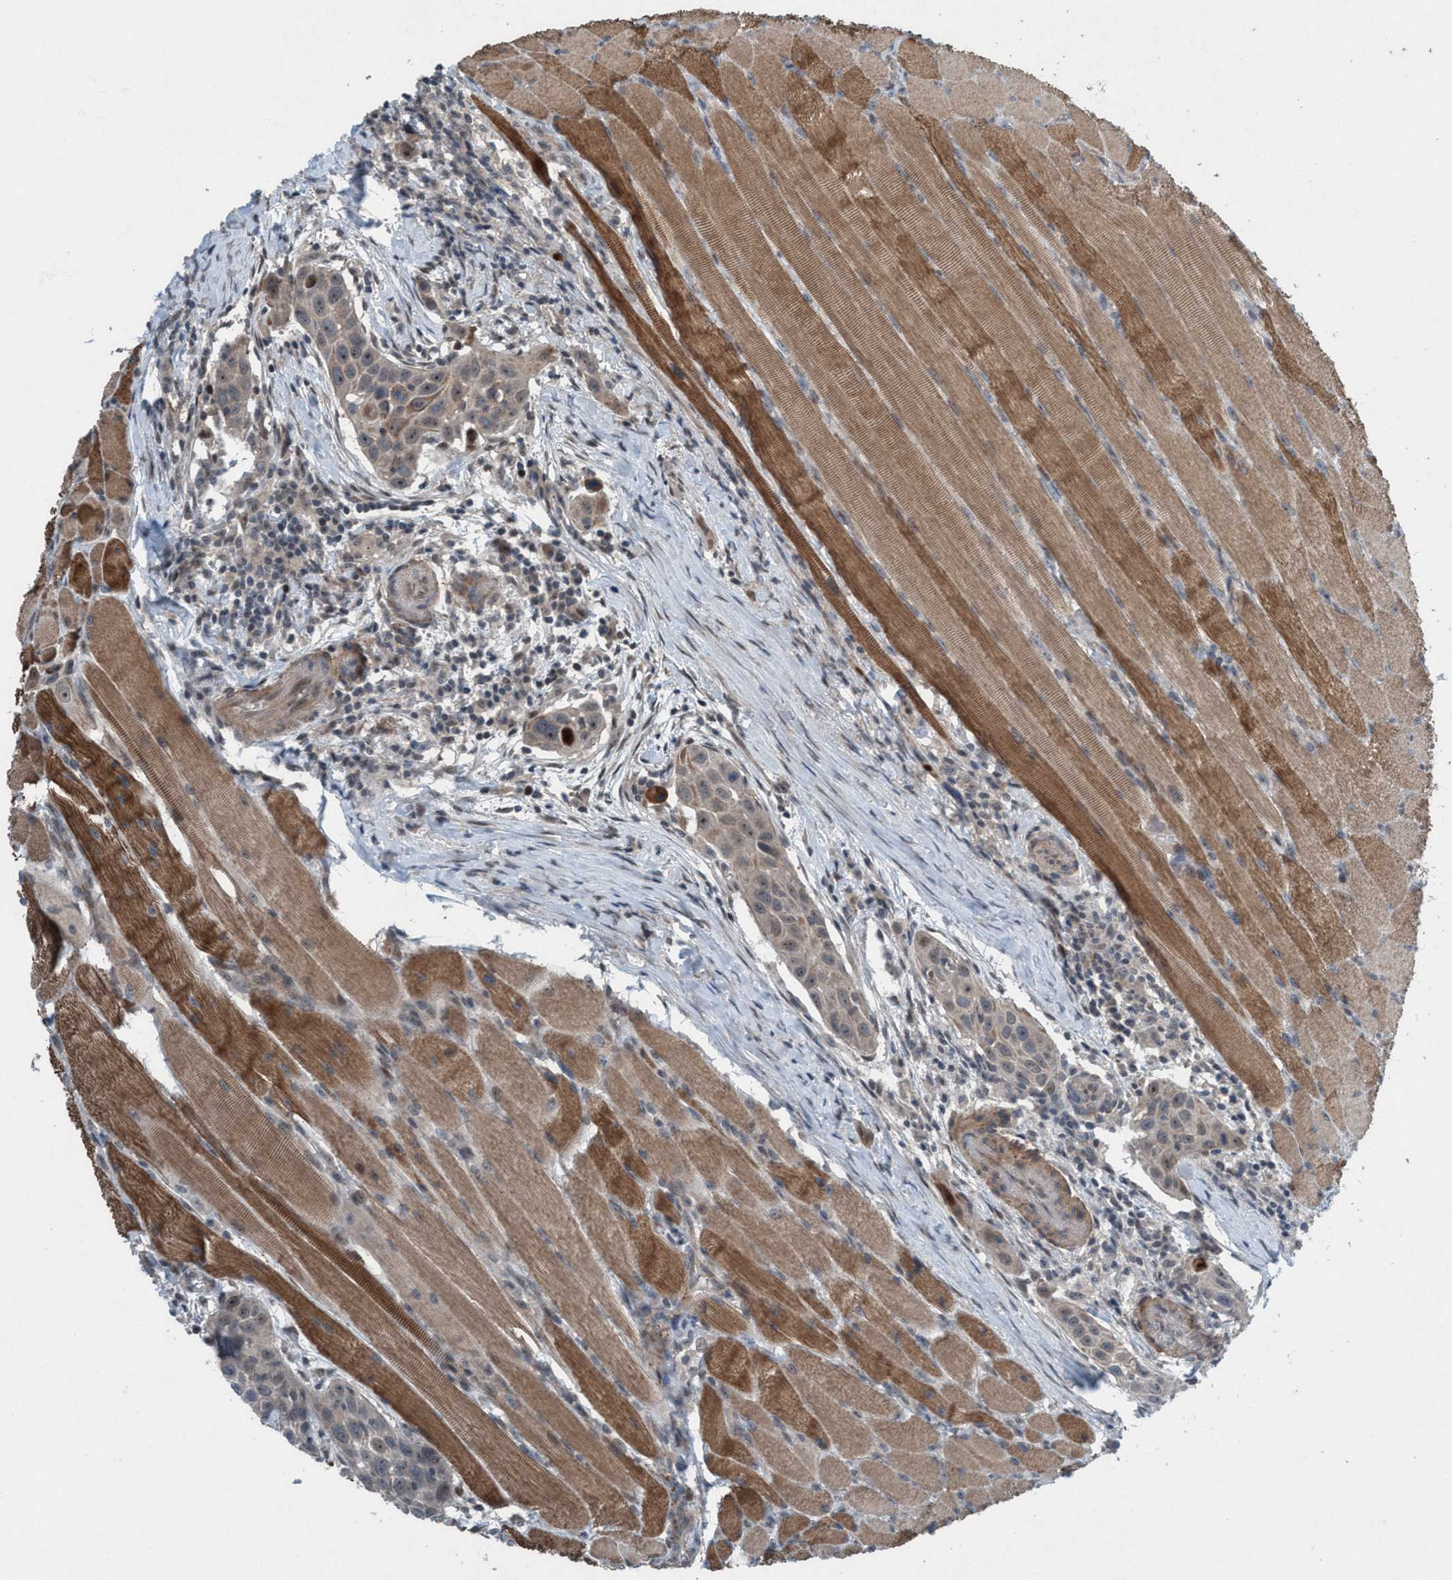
{"staining": {"intensity": "weak", "quantity": "<25%", "location": "cytoplasmic/membranous,nuclear"}, "tissue": "head and neck cancer", "cell_type": "Tumor cells", "image_type": "cancer", "snomed": [{"axis": "morphology", "description": "Squamous cell carcinoma, NOS"}, {"axis": "topography", "description": "Oral tissue"}, {"axis": "topography", "description": "Head-Neck"}], "caption": "Tumor cells show no significant positivity in head and neck cancer.", "gene": "NISCH", "patient": {"sex": "female", "age": 50}}